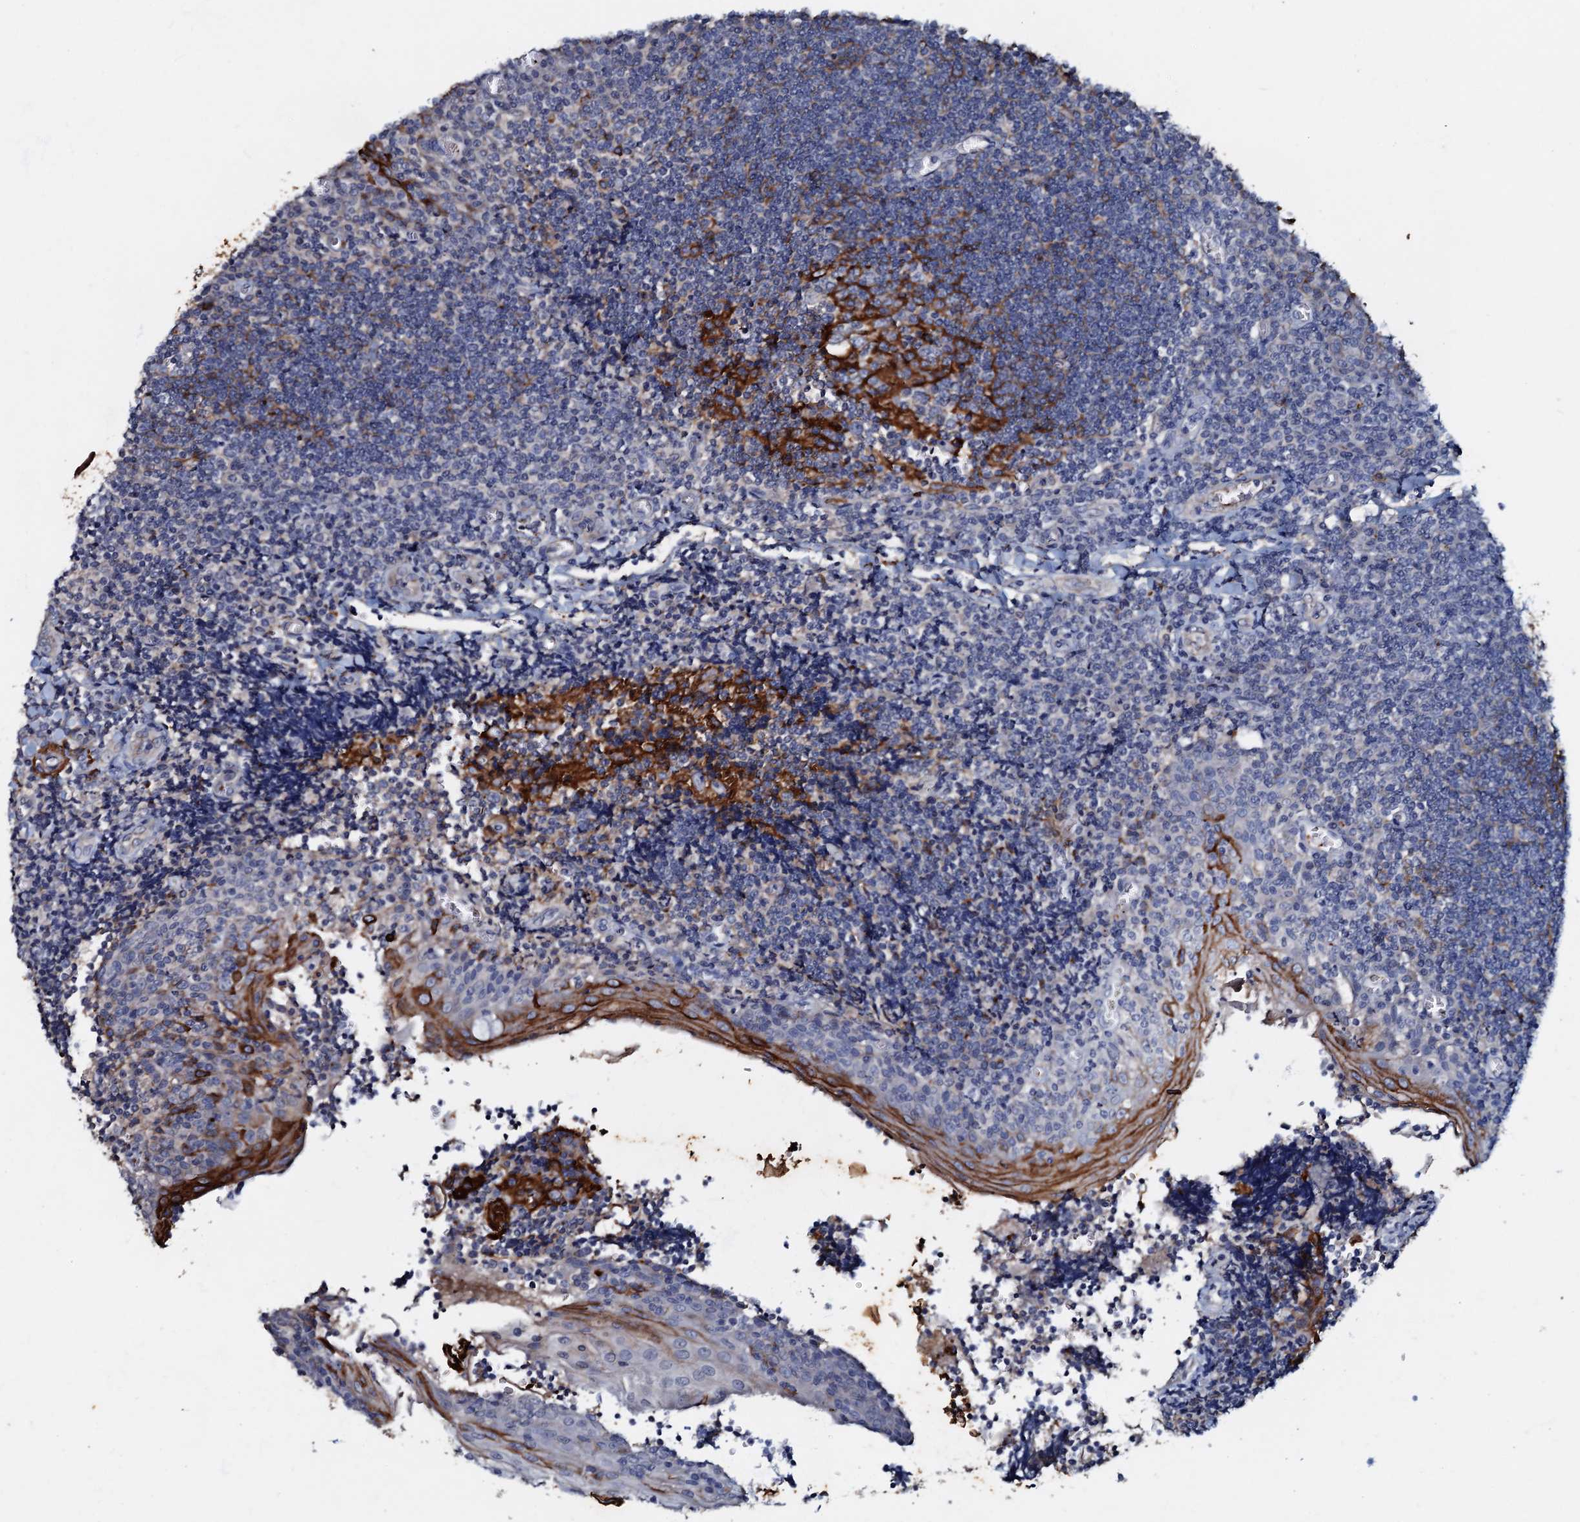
{"staining": {"intensity": "moderate", "quantity": "<25%", "location": "cytoplasmic/membranous"}, "tissue": "tonsil", "cell_type": "Germinal center cells", "image_type": "normal", "snomed": [{"axis": "morphology", "description": "Normal tissue, NOS"}, {"axis": "topography", "description": "Tonsil"}], "caption": "Benign tonsil was stained to show a protein in brown. There is low levels of moderate cytoplasmic/membranous positivity in about <25% of germinal center cells.", "gene": "MANSC4", "patient": {"sex": "male", "age": 27}}